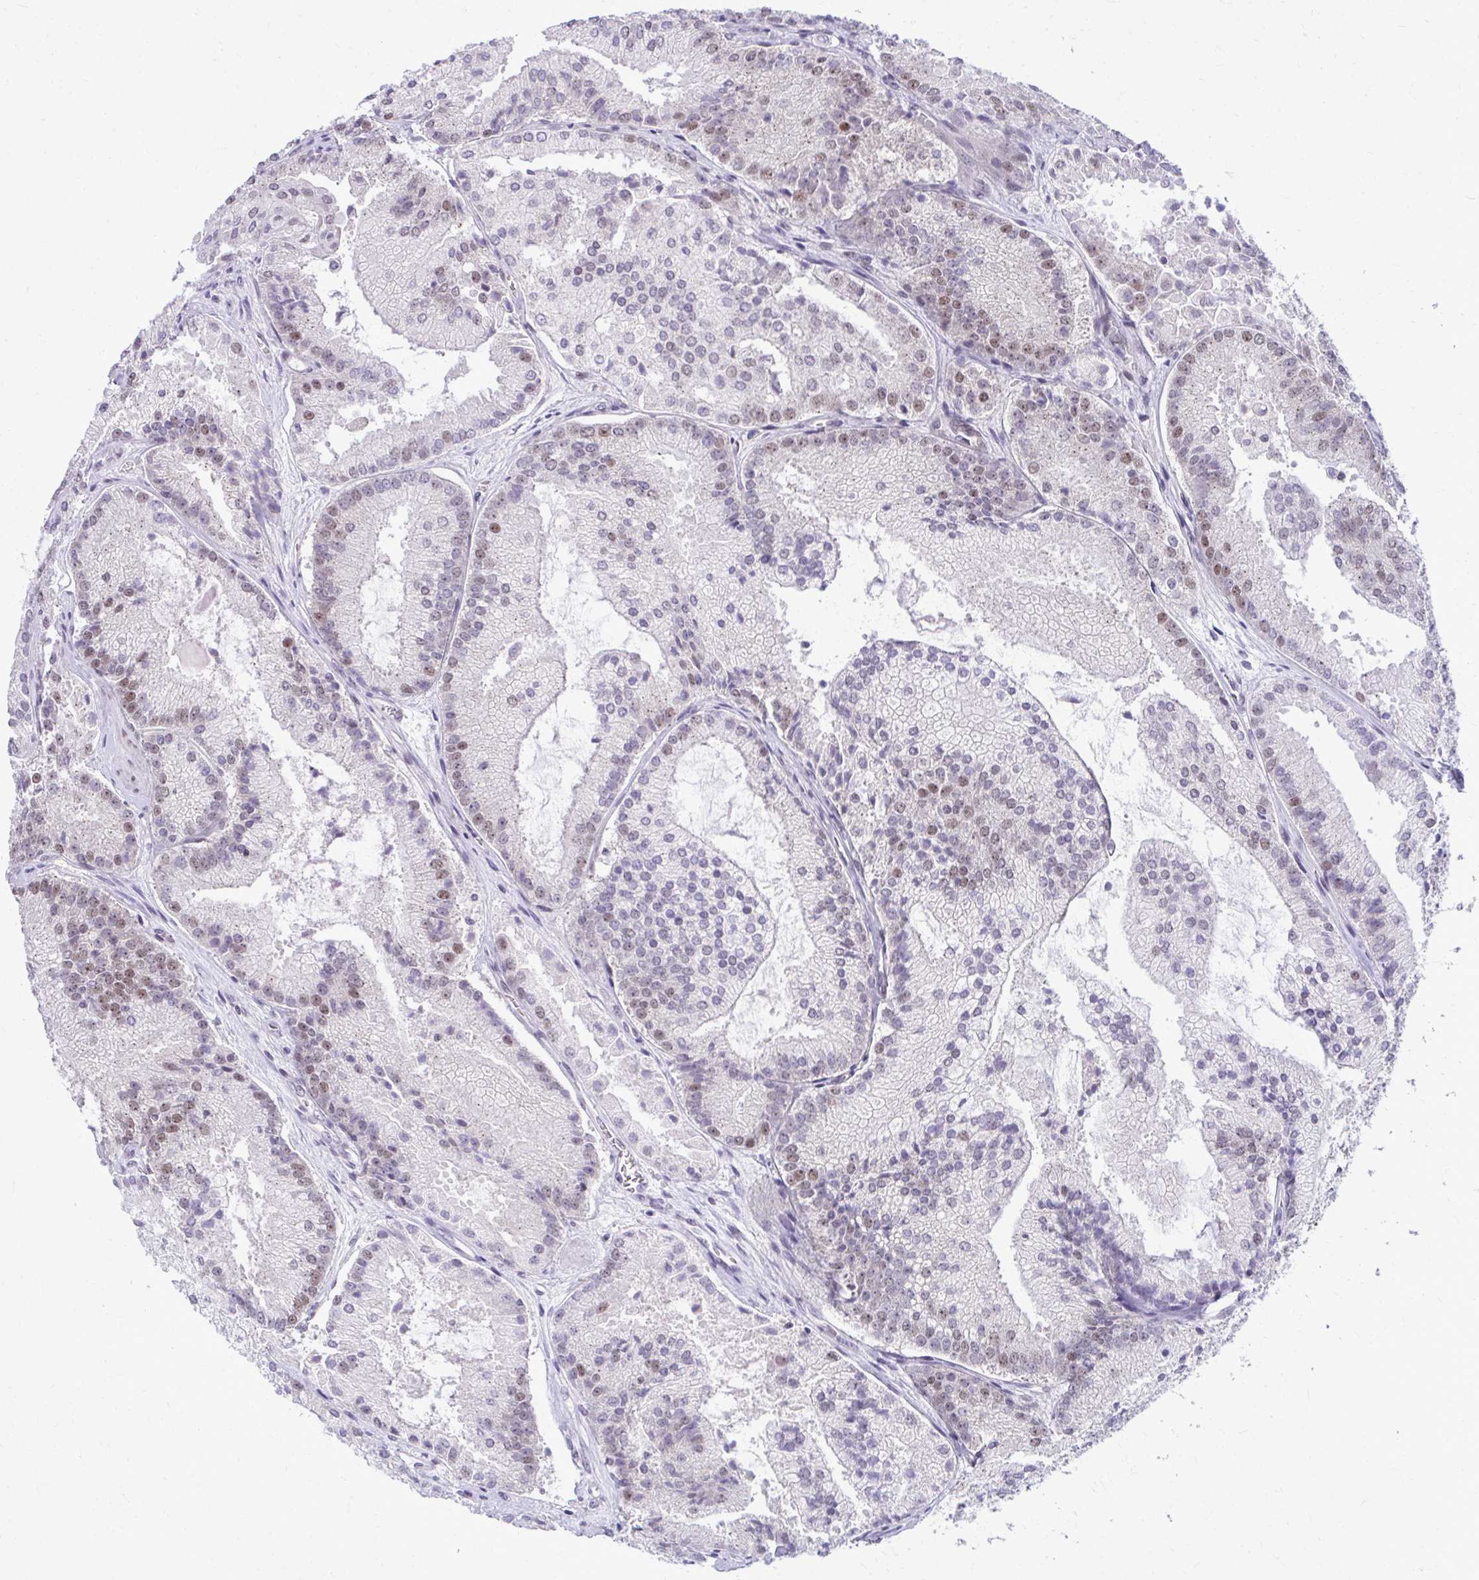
{"staining": {"intensity": "weak", "quantity": "25%-75%", "location": "nuclear"}, "tissue": "prostate cancer", "cell_type": "Tumor cells", "image_type": "cancer", "snomed": [{"axis": "morphology", "description": "Adenocarcinoma, High grade"}, {"axis": "topography", "description": "Prostate"}], "caption": "There is low levels of weak nuclear positivity in tumor cells of prostate high-grade adenocarcinoma, as demonstrated by immunohistochemical staining (brown color).", "gene": "MAF1", "patient": {"sex": "male", "age": 73}}